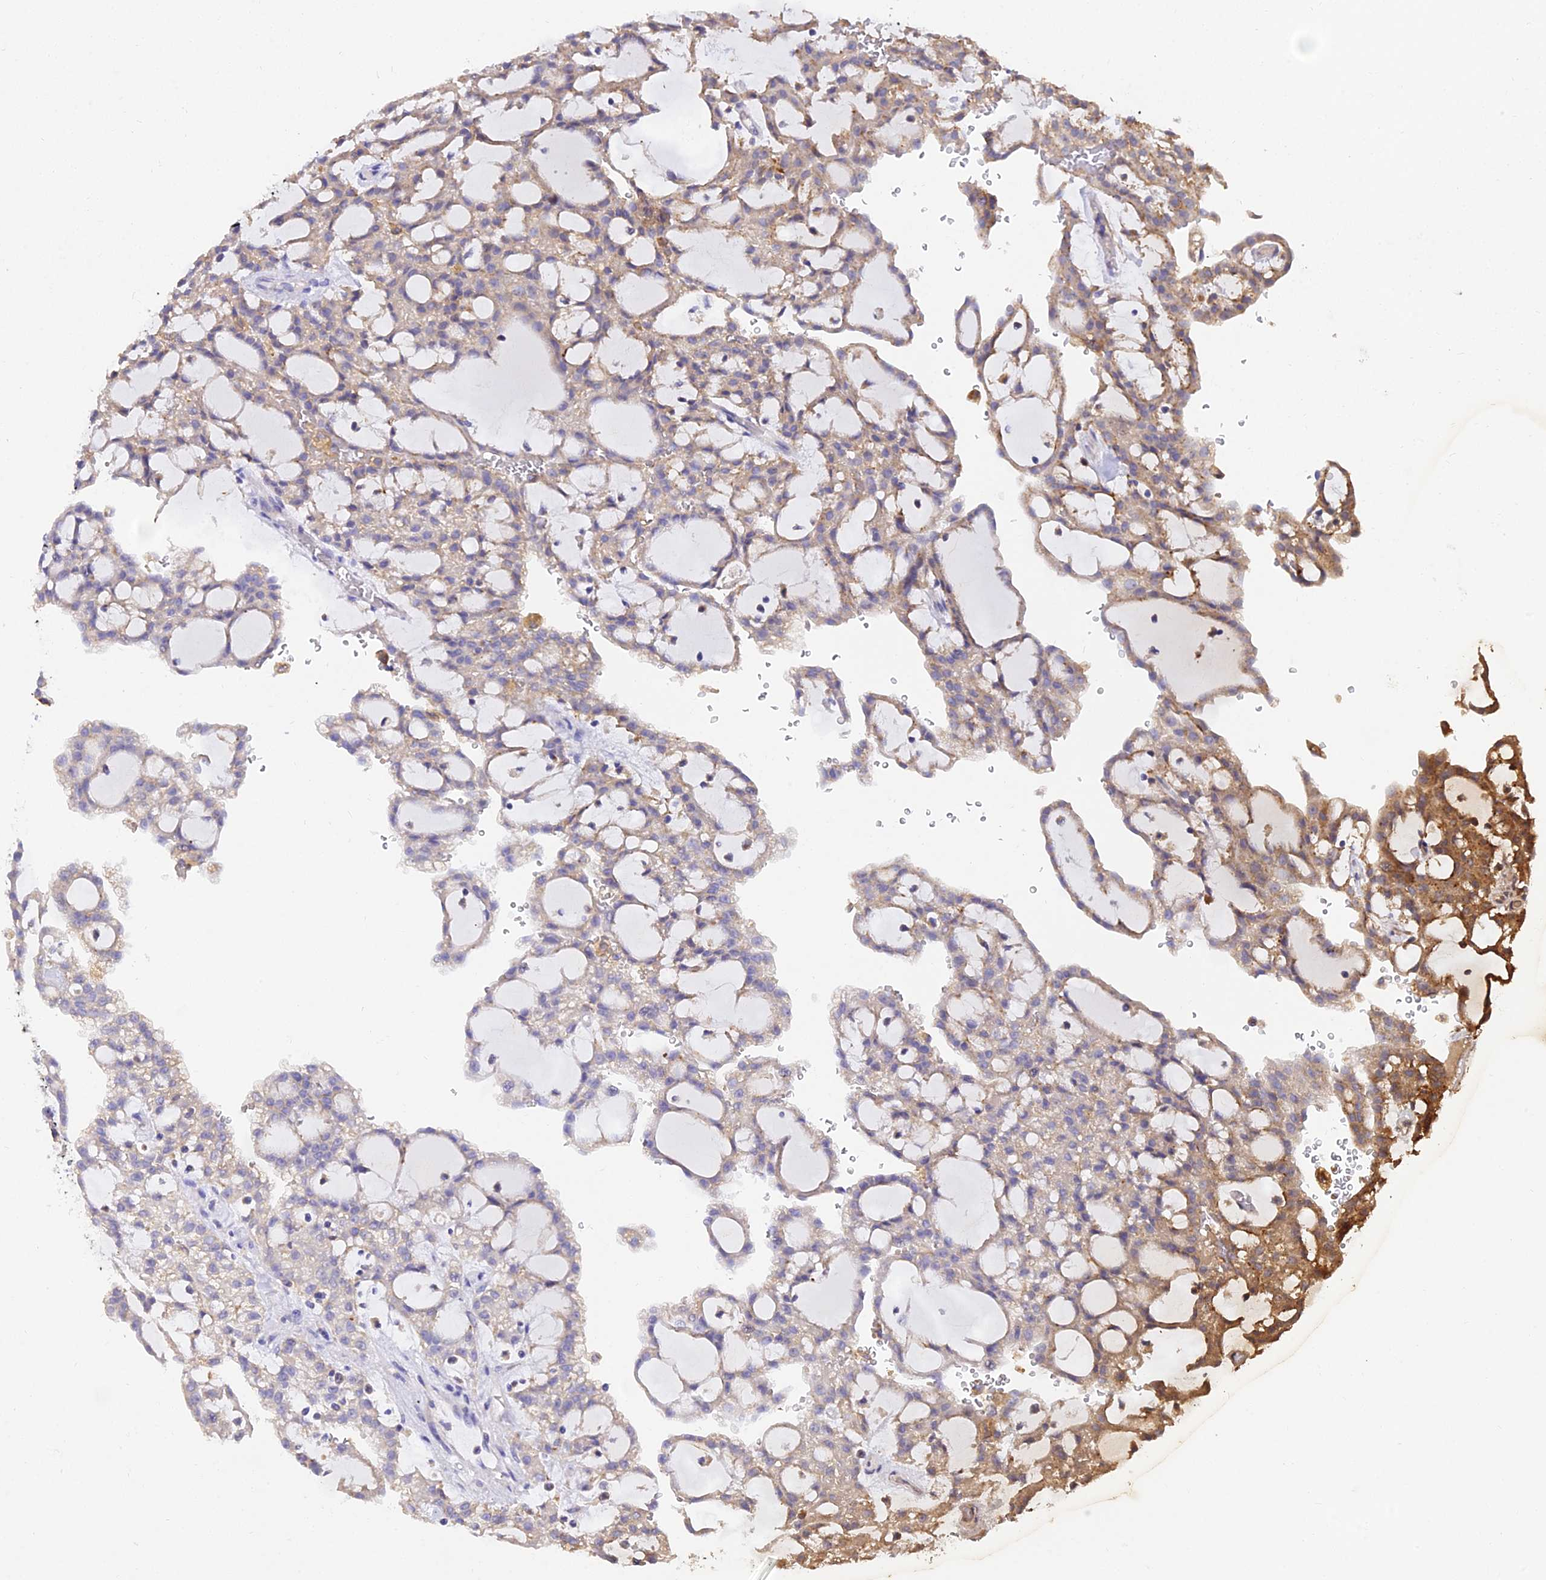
{"staining": {"intensity": "moderate", "quantity": "25%-75%", "location": "cytoplasmic/membranous"}, "tissue": "renal cancer", "cell_type": "Tumor cells", "image_type": "cancer", "snomed": [{"axis": "morphology", "description": "Adenocarcinoma, NOS"}, {"axis": "topography", "description": "Kidney"}], "caption": "Tumor cells display moderate cytoplasmic/membranous positivity in about 25%-75% of cells in renal adenocarcinoma. The protein of interest is stained brown, and the nuclei are stained in blue (DAB IHC with brightfield microscopy, high magnification).", "gene": "ARL8B", "patient": {"sex": "male", "age": 63}}